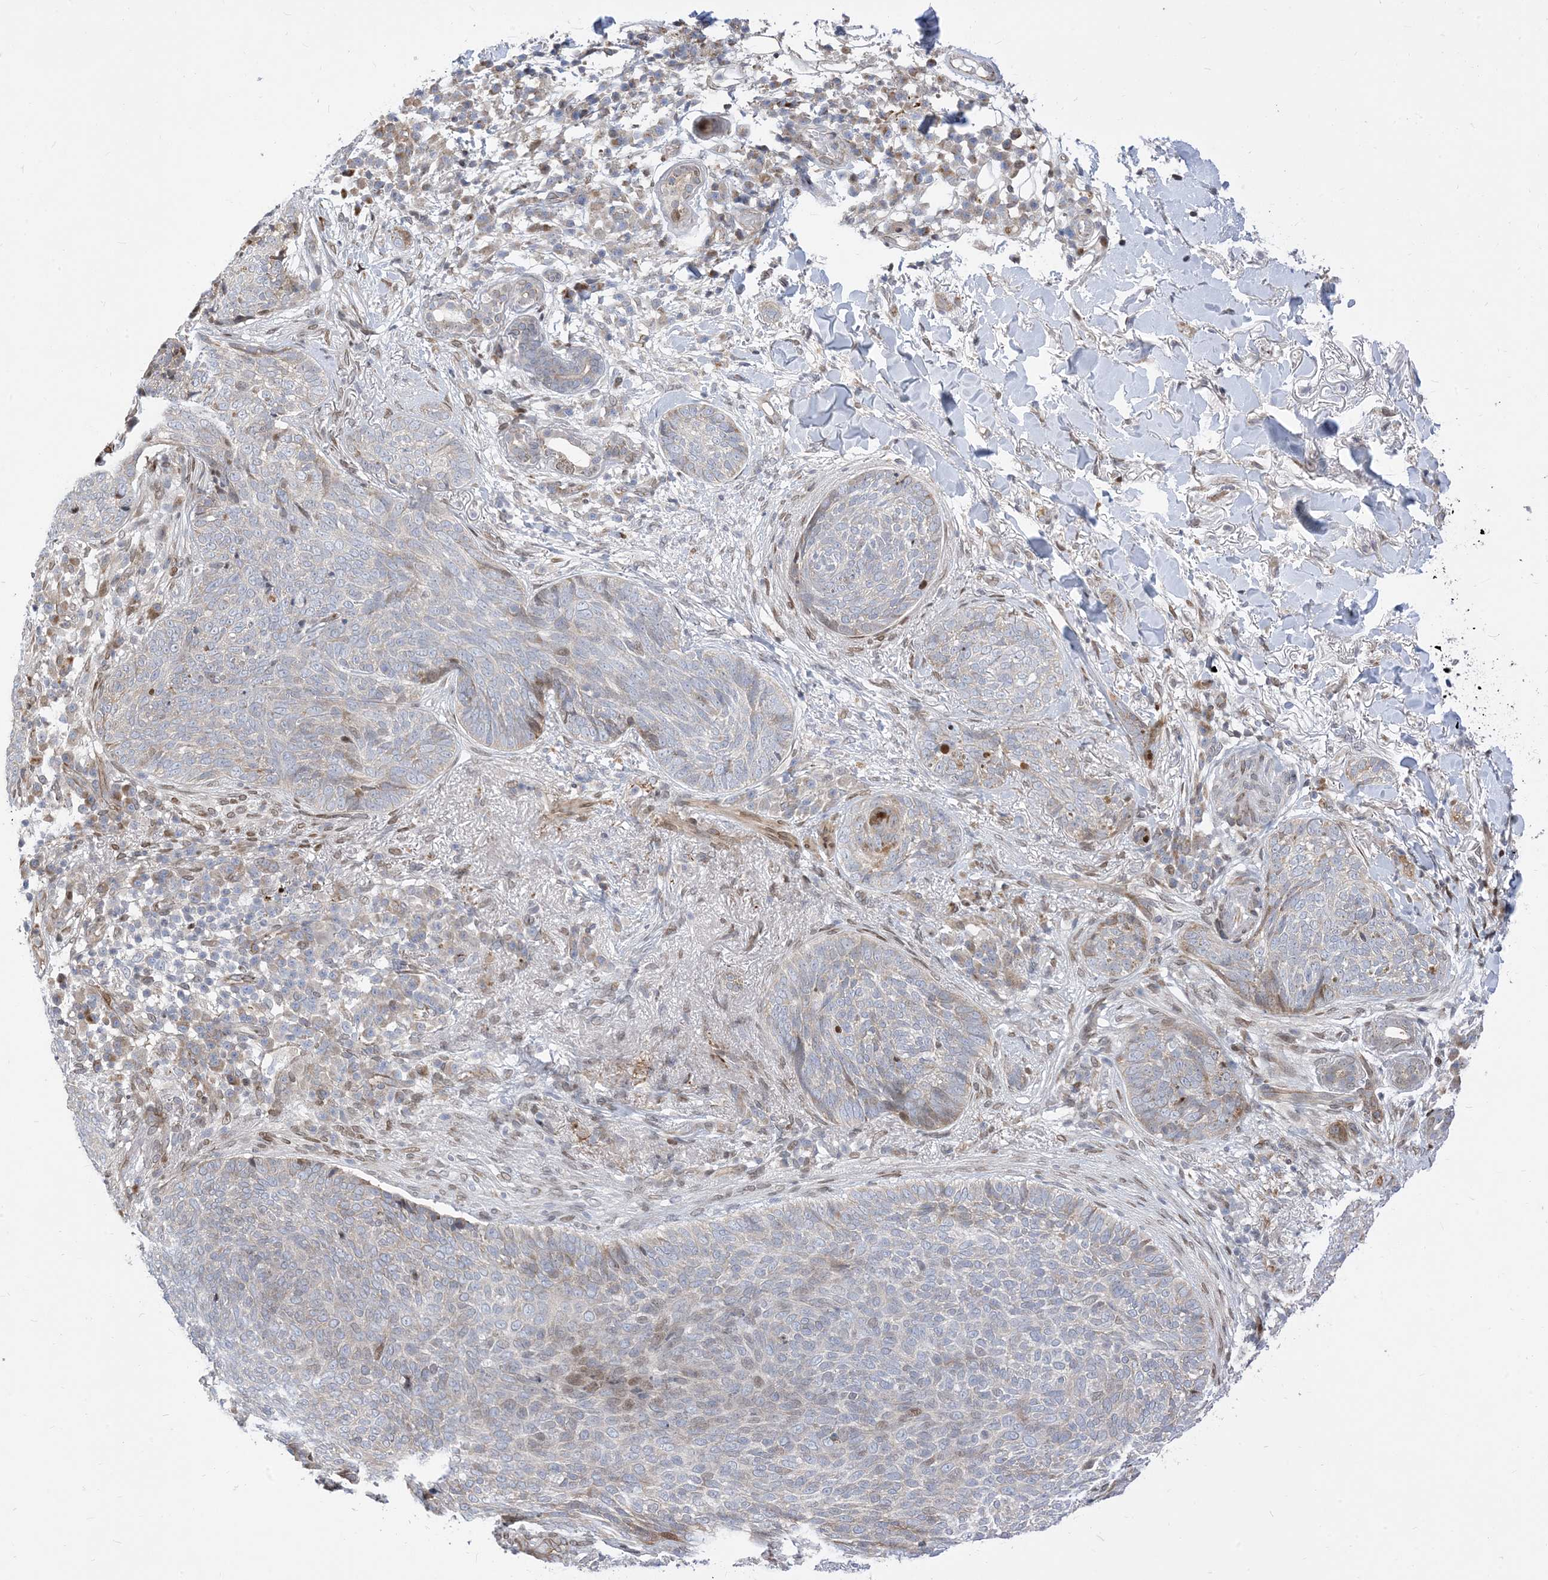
{"staining": {"intensity": "negative", "quantity": "none", "location": "none"}, "tissue": "skin cancer", "cell_type": "Tumor cells", "image_type": "cancer", "snomed": [{"axis": "morphology", "description": "Basal cell carcinoma"}, {"axis": "topography", "description": "Skin"}], "caption": "Tumor cells show no significant protein staining in skin cancer (basal cell carcinoma).", "gene": "TYSND1", "patient": {"sex": "male", "age": 85}}